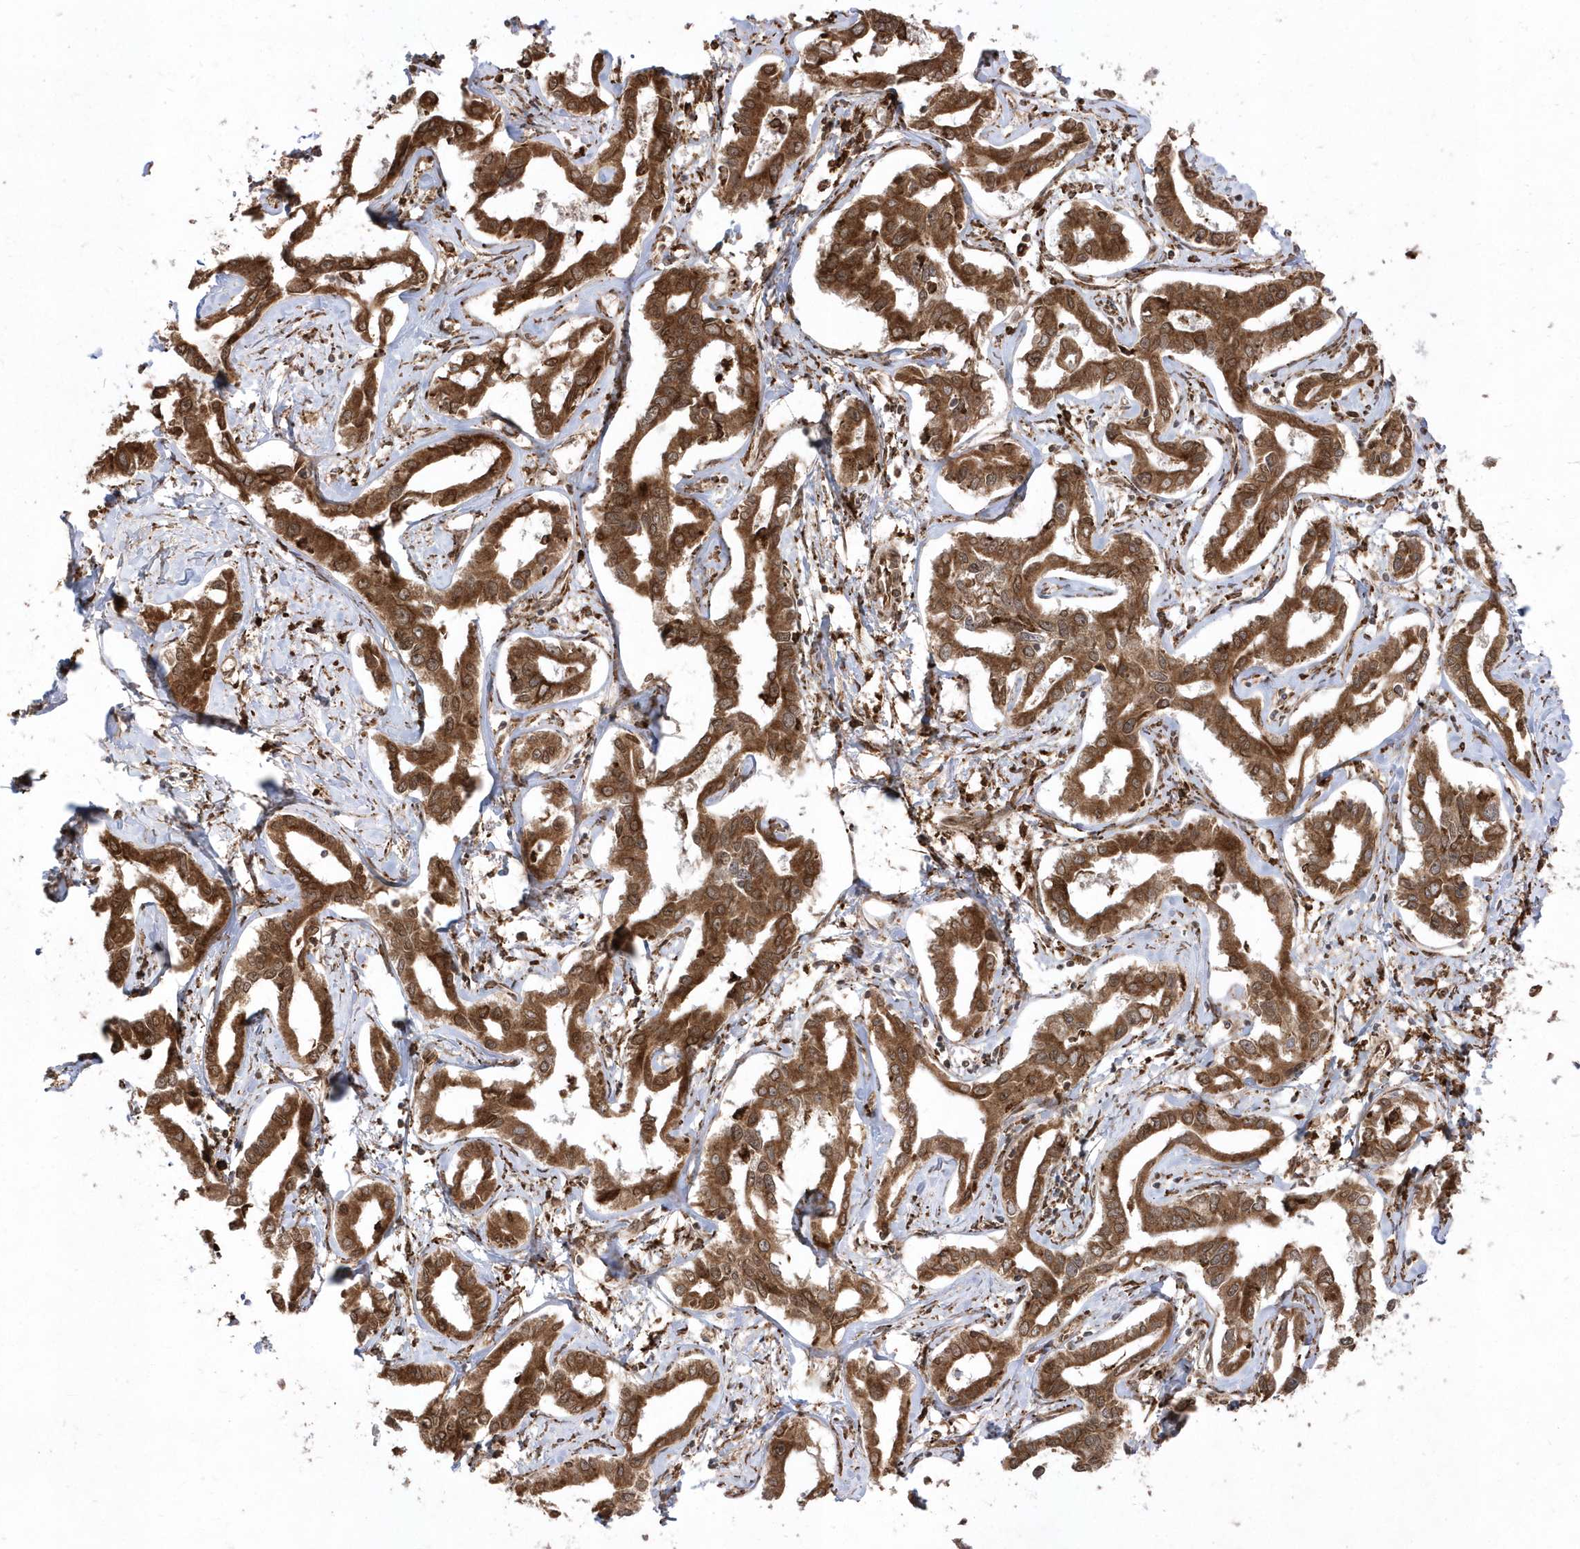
{"staining": {"intensity": "strong", "quantity": ">75%", "location": "cytoplasmic/membranous,nuclear"}, "tissue": "liver cancer", "cell_type": "Tumor cells", "image_type": "cancer", "snomed": [{"axis": "morphology", "description": "Cholangiocarcinoma"}, {"axis": "topography", "description": "Liver"}], "caption": "Immunohistochemistry (IHC) histopathology image of human liver cancer stained for a protein (brown), which shows high levels of strong cytoplasmic/membranous and nuclear staining in about >75% of tumor cells.", "gene": "EPC2", "patient": {"sex": "male", "age": 59}}